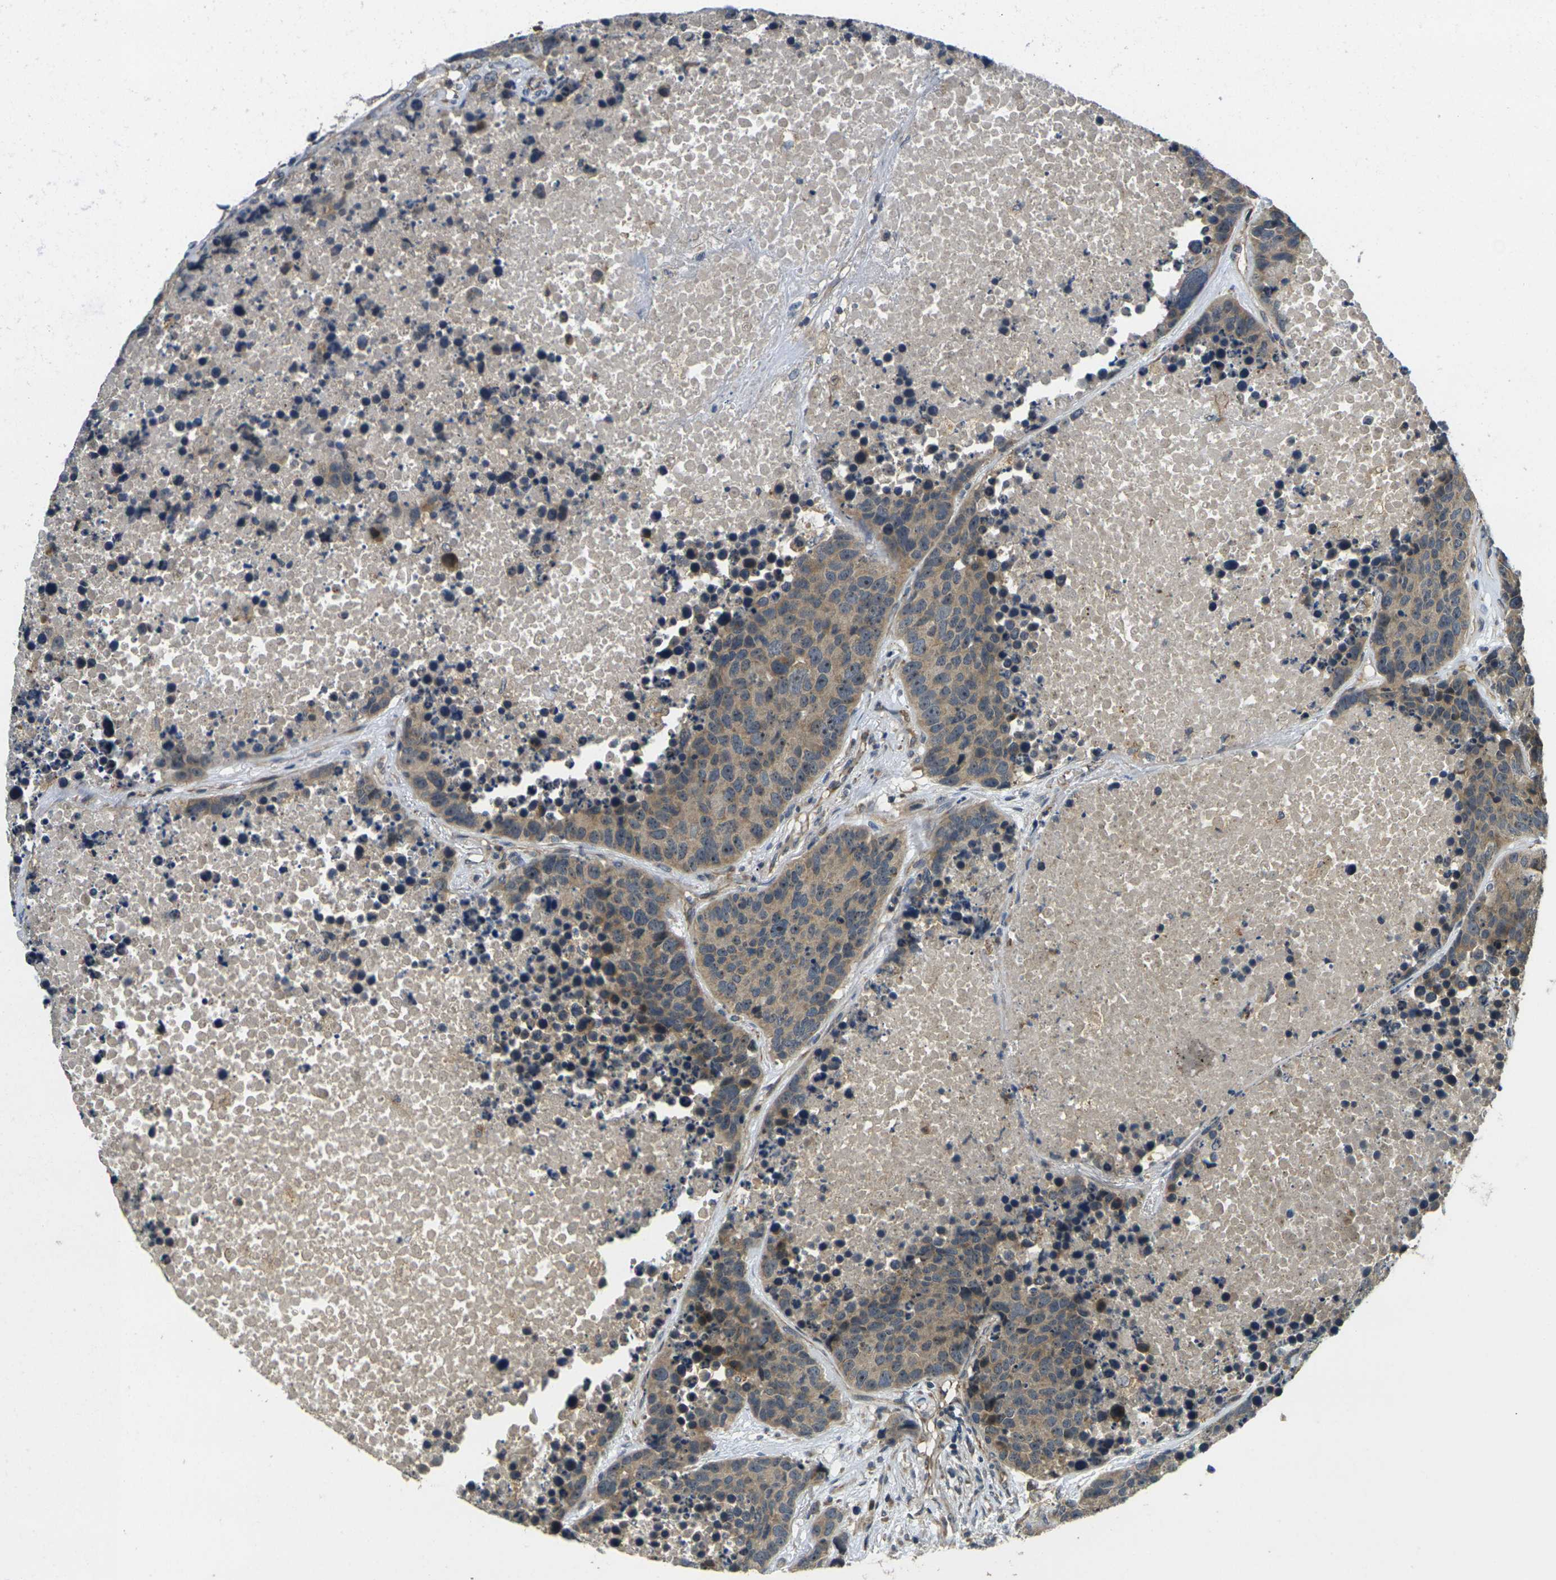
{"staining": {"intensity": "weak", "quantity": ">75%", "location": "cytoplasmic/membranous"}, "tissue": "carcinoid", "cell_type": "Tumor cells", "image_type": "cancer", "snomed": [{"axis": "morphology", "description": "Carcinoid, malignant, NOS"}, {"axis": "topography", "description": "Lung"}], "caption": "A high-resolution photomicrograph shows immunohistochemistry (IHC) staining of carcinoid, which exhibits weak cytoplasmic/membranous positivity in about >75% of tumor cells. Ihc stains the protein of interest in brown and the nuclei are stained blue.", "gene": "MINAR2", "patient": {"sex": "male", "age": 60}}